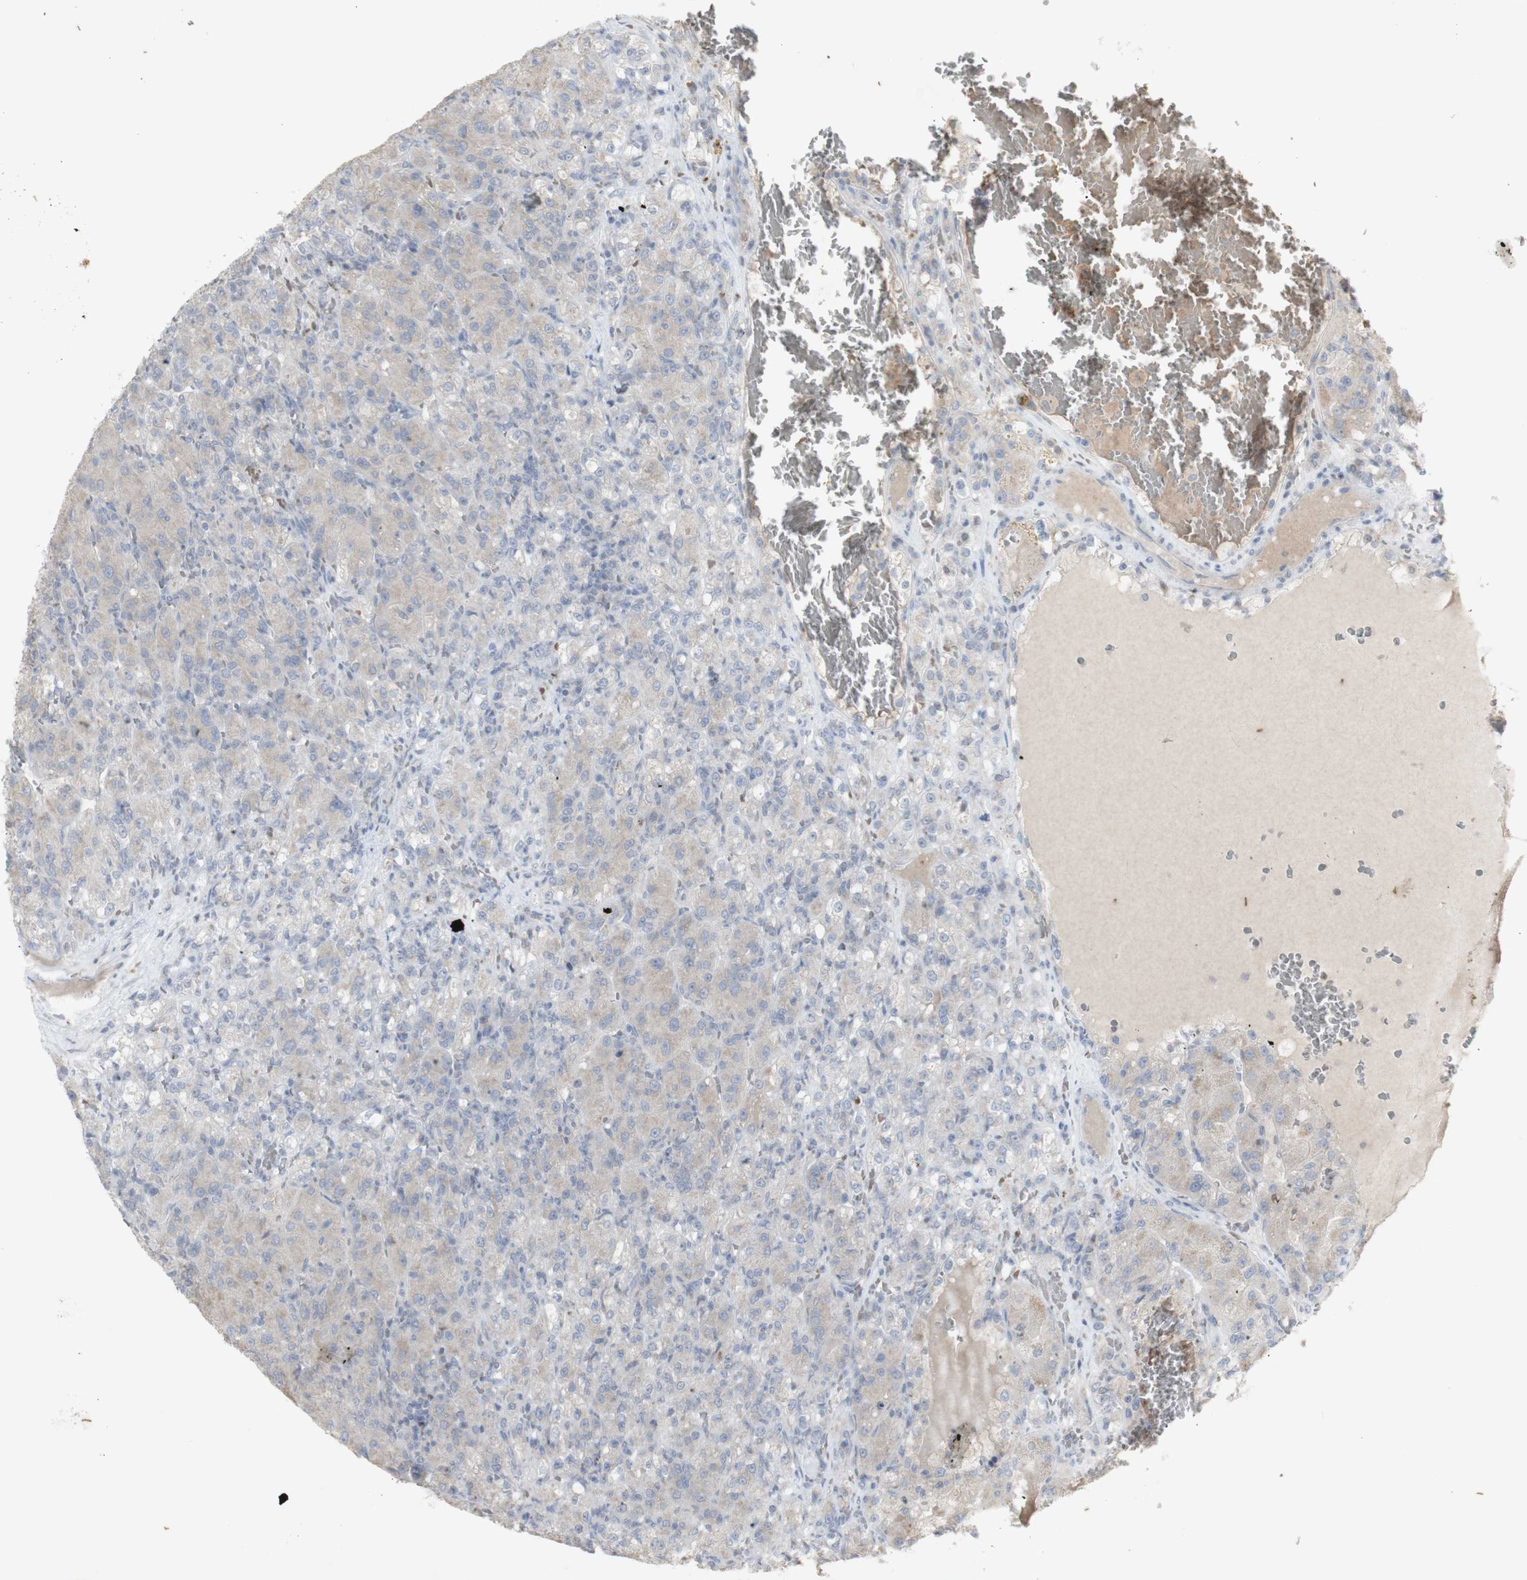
{"staining": {"intensity": "weak", "quantity": "25%-75%", "location": "cytoplasmic/membranous"}, "tissue": "renal cancer", "cell_type": "Tumor cells", "image_type": "cancer", "snomed": [{"axis": "morphology", "description": "Adenocarcinoma, NOS"}, {"axis": "topography", "description": "Kidney"}], "caption": "Renal cancer (adenocarcinoma) was stained to show a protein in brown. There is low levels of weak cytoplasmic/membranous staining in approximately 25%-75% of tumor cells.", "gene": "INS", "patient": {"sex": "male", "age": 61}}